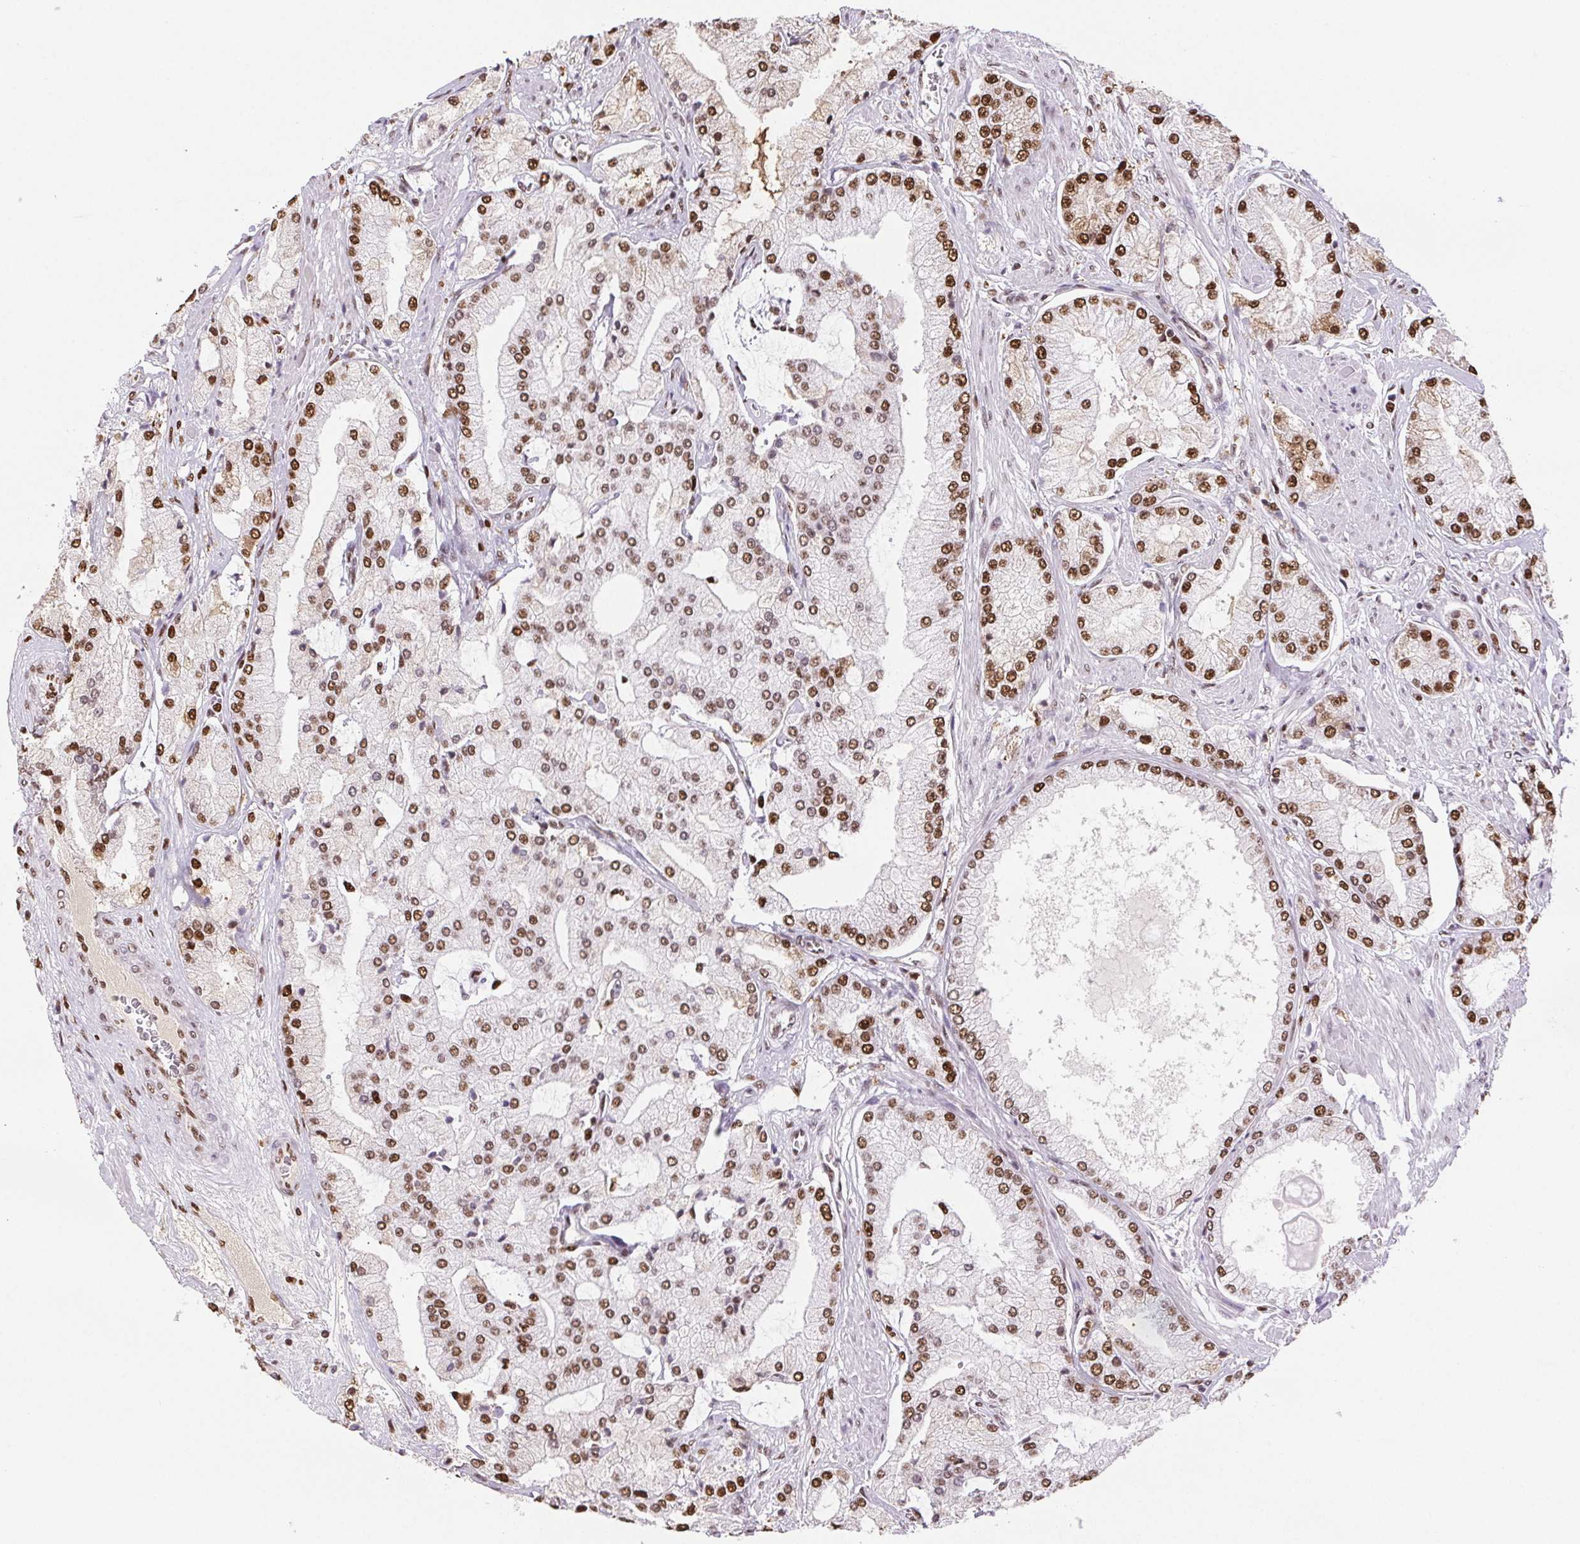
{"staining": {"intensity": "moderate", "quantity": ">75%", "location": "nuclear"}, "tissue": "prostate cancer", "cell_type": "Tumor cells", "image_type": "cancer", "snomed": [{"axis": "morphology", "description": "Adenocarcinoma, High grade"}, {"axis": "topography", "description": "Prostate"}], "caption": "Brown immunohistochemical staining in human adenocarcinoma (high-grade) (prostate) shows moderate nuclear positivity in about >75% of tumor cells.", "gene": "SET", "patient": {"sex": "male", "age": 68}}